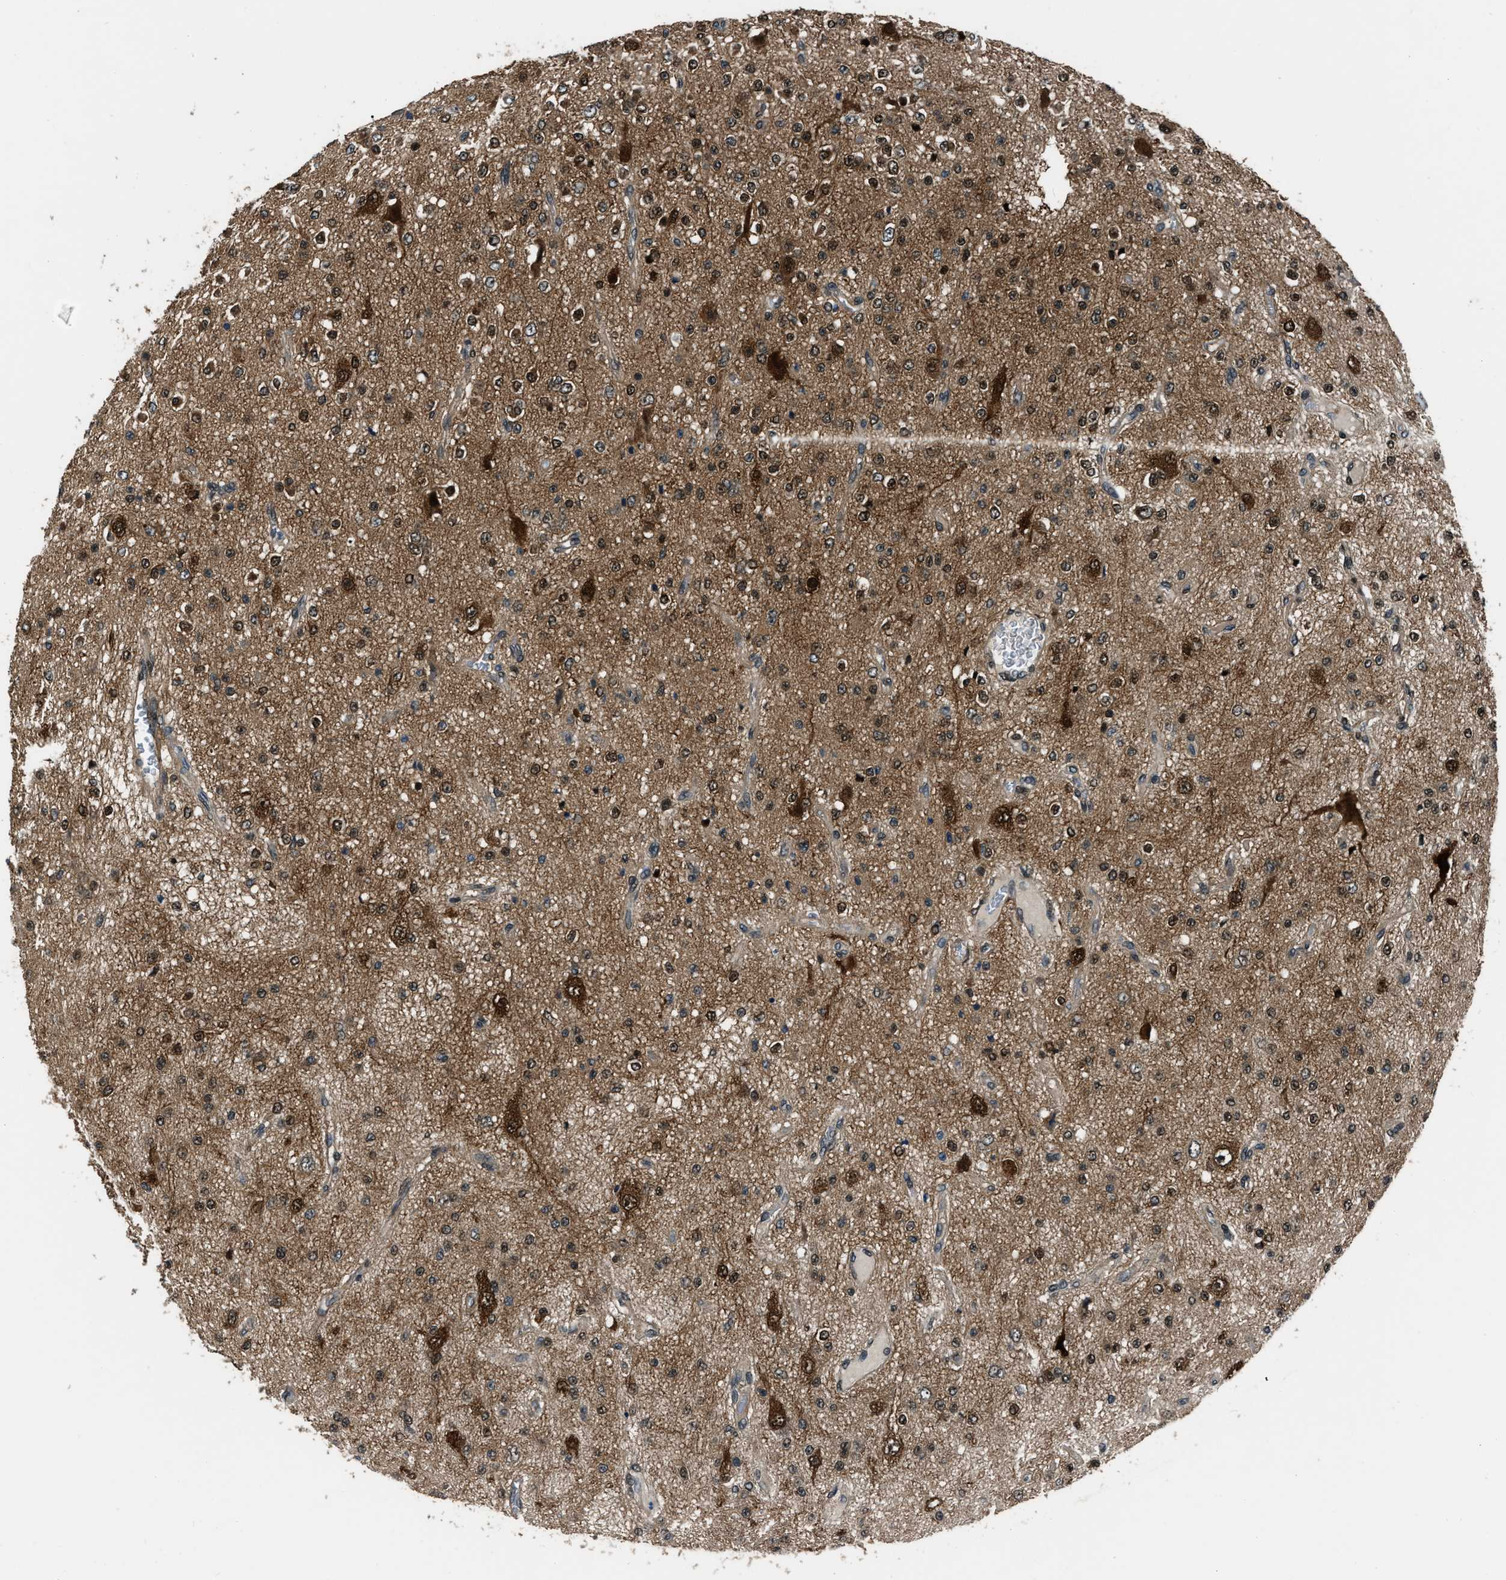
{"staining": {"intensity": "moderate", "quantity": ">75%", "location": "cytoplasmic/membranous,nuclear"}, "tissue": "glioma", "cell_type": "Tumor cells", "image_type": "cancer", "snomed": [{"axis": "morphology", "description": "Glioma, malignant, Low grade"}, {"axis": "topography", "description": "Brain"}], "caption": "Glioma stained with a protein marker demonstrates moderate staining in tumor cells.", "gene": "NUDCD3", "patient": {"sex": "male", "age": 38}}